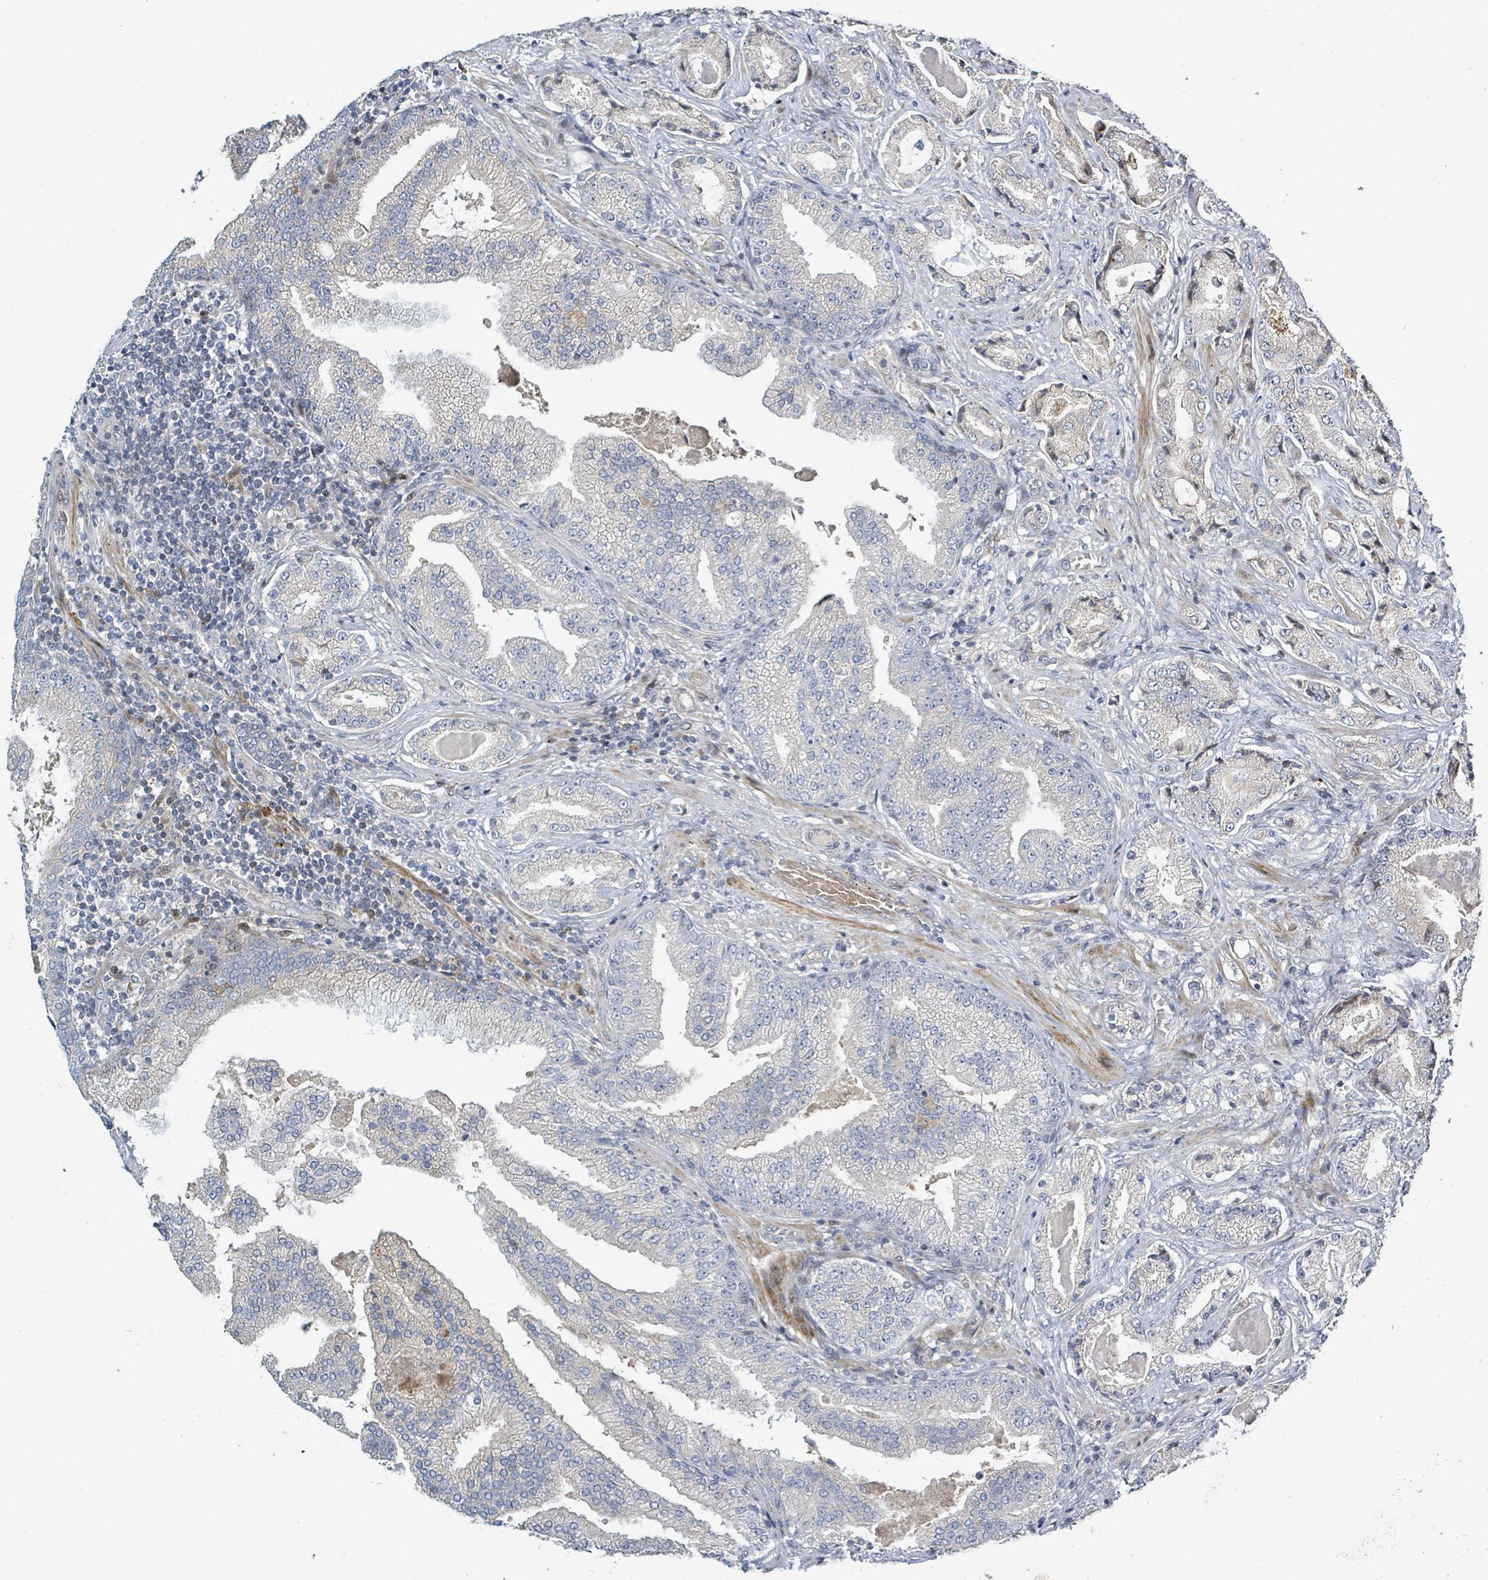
{"staining": {"intensity": "negative", "quantity": "none", "location": "none"}, "tissue": "prostate cancer", "cell_type": "Tumor cells", "image_type": "cancer", "snomed": [{"axis": "morphology", "description": "Adenocarcinoma, High grade"}, {"axis": "topography", "description": "Prostate"}], "caption": "DAB (3,3'-diaminobenzidine) immunohistochemical staining of prostate adenocarcinoma (high-grade) displays no significant expression in tumor cells.", "gene": "CFAP210", "patient": {"sex": "male", "age": 68}}